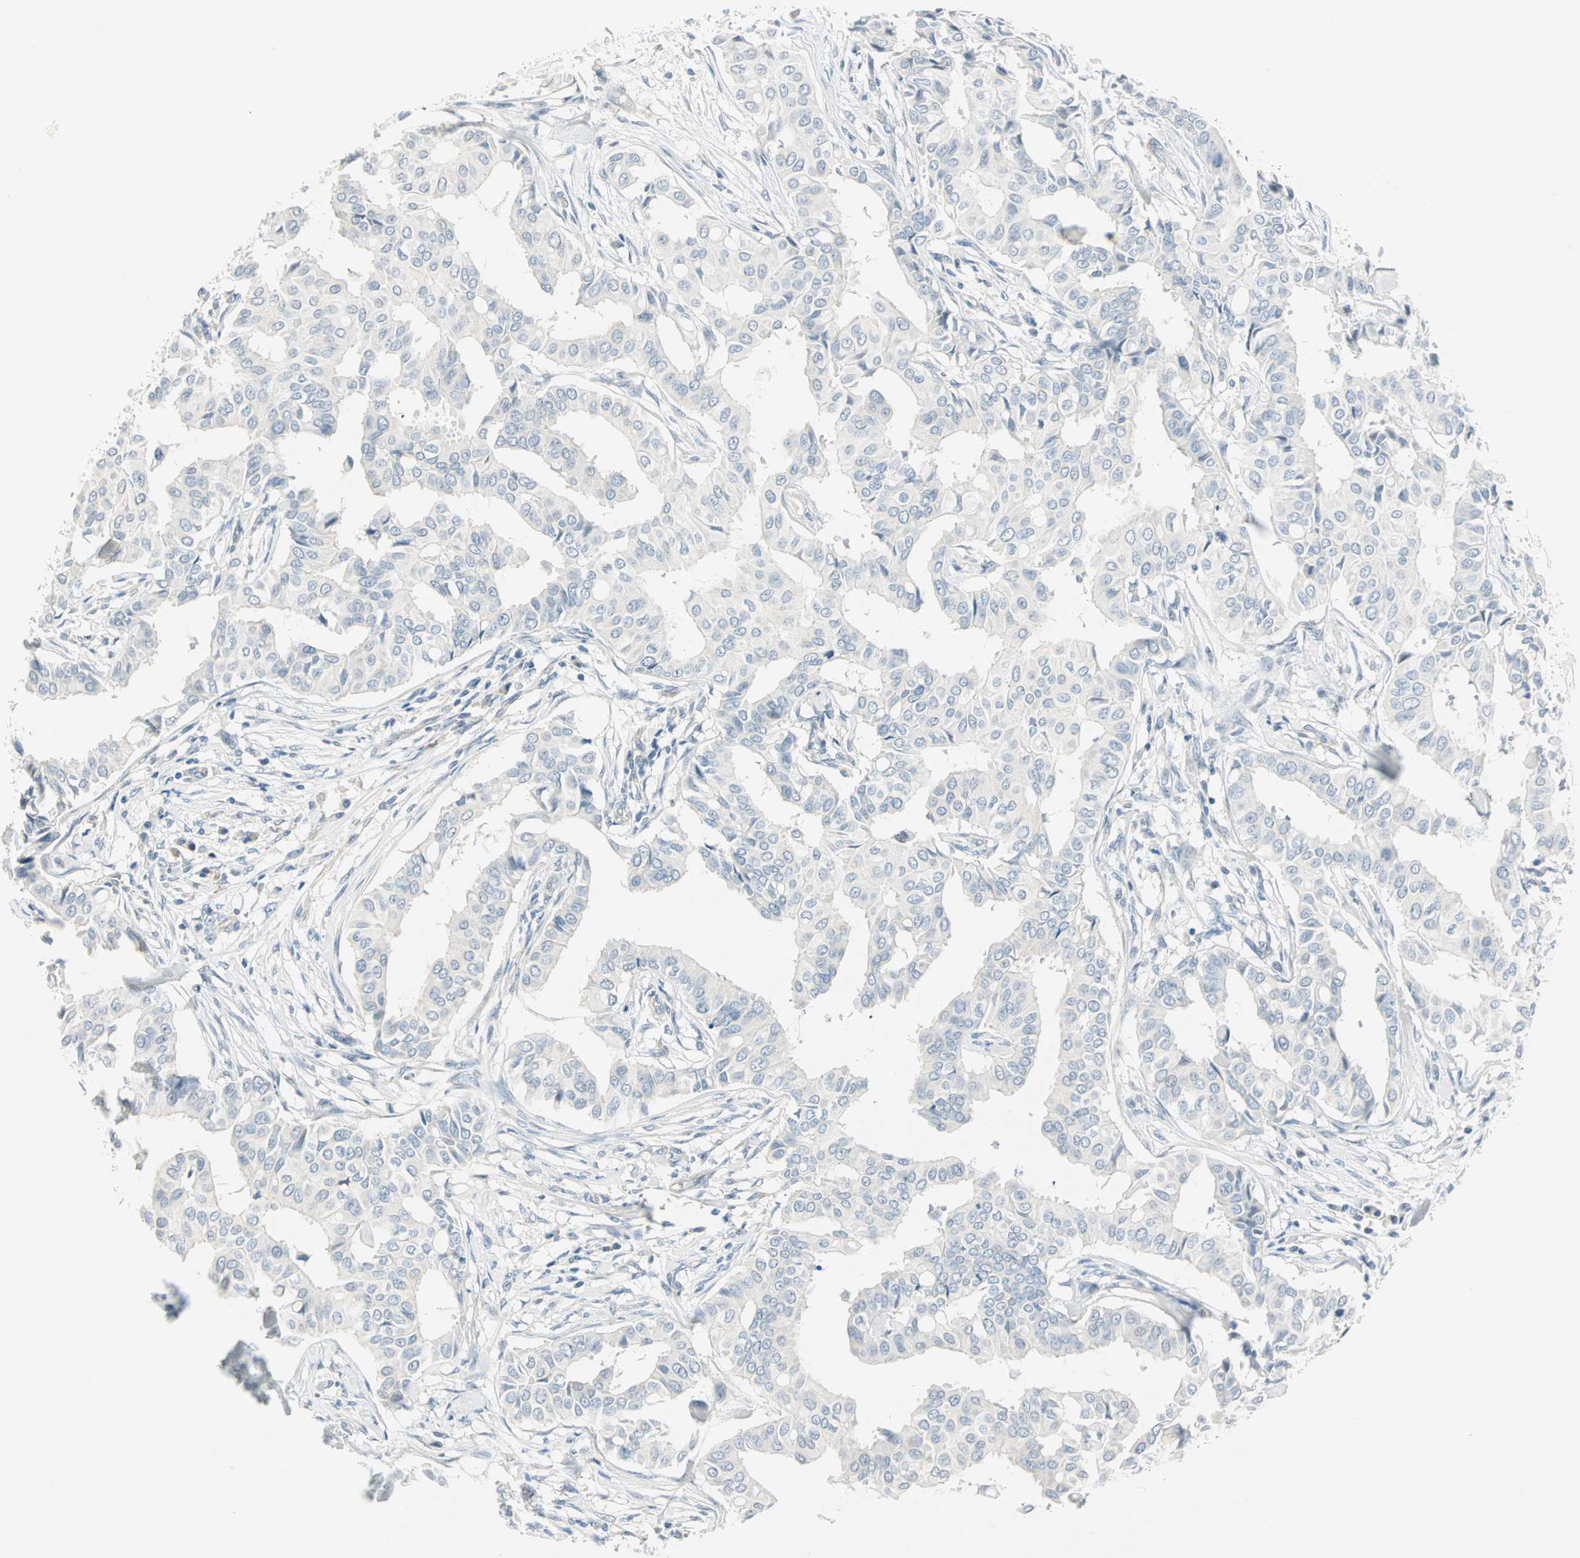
{"staining": {"intensity": "negative", "quantity": "none", "location": "none"}, "tissue": "head and neck cancer", "cell_type": "Tumor cells", "image_type": "cancer", "snomed": [{"axis": "morphology", "description": "Adenocarcinoma, NOS"}, {"axis": "topography", "description": "Salivary gland"}, {"axis": "topography", "description": "Head-Neck"}], "caption": "A high-resolution histopathology image shows immunohistochemistry staining of head and neck cancer (adenocarcinoma), which displays no significant positivity in tumor cells. (Brightfield microscopy of DAB (3,3'-diaminobenzidine) immunohistochemistry at high magnification).", "gene": "MLLT10", "patient": {"sex": "female", "age": 59}}